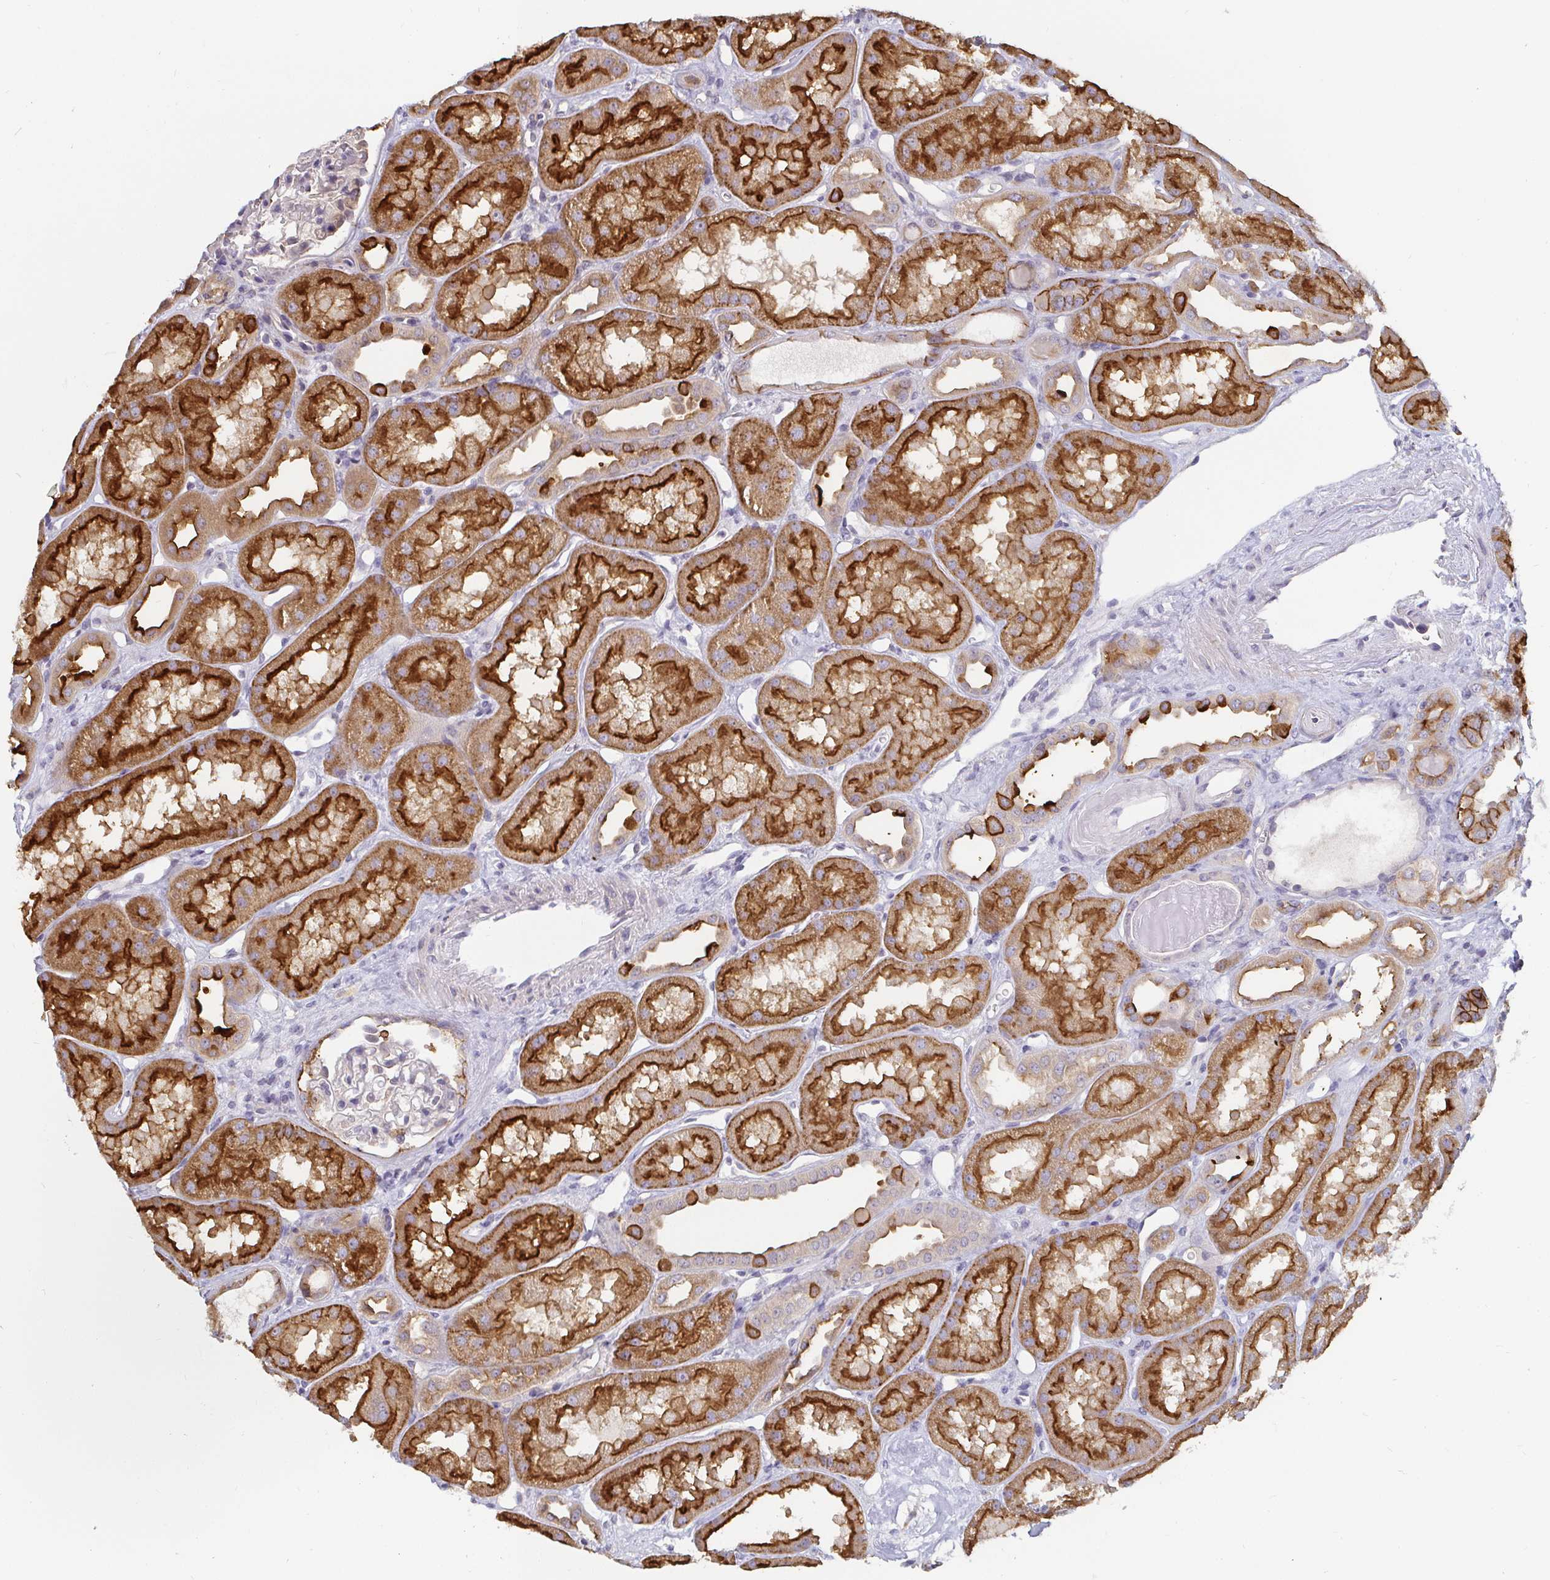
{"staining": {"intensity": "negative", "quantity": "none", "location": "none"}, "tissue": "kidney", "cell_type": "Cells in glomeruli", "image_type": "normal", "snomed": [{"axis": "morphology", "description": "Normal tissue, NOS"}, {"axis": "topography", "description": "Kidney"}], "caption": "IHC micrograph of benign human kidney stained for a protein (brown), which displays no expression in cells in glomeruli. Brightfield microscopy of immunohistochemistry (IHC) stained with DAB (3,3'-diaminobenzidine) (brown) and hematoxylin (blue), captured at high magnification.", "gene": "CDH18", "patient": {"sex": "male", "age": 61}}